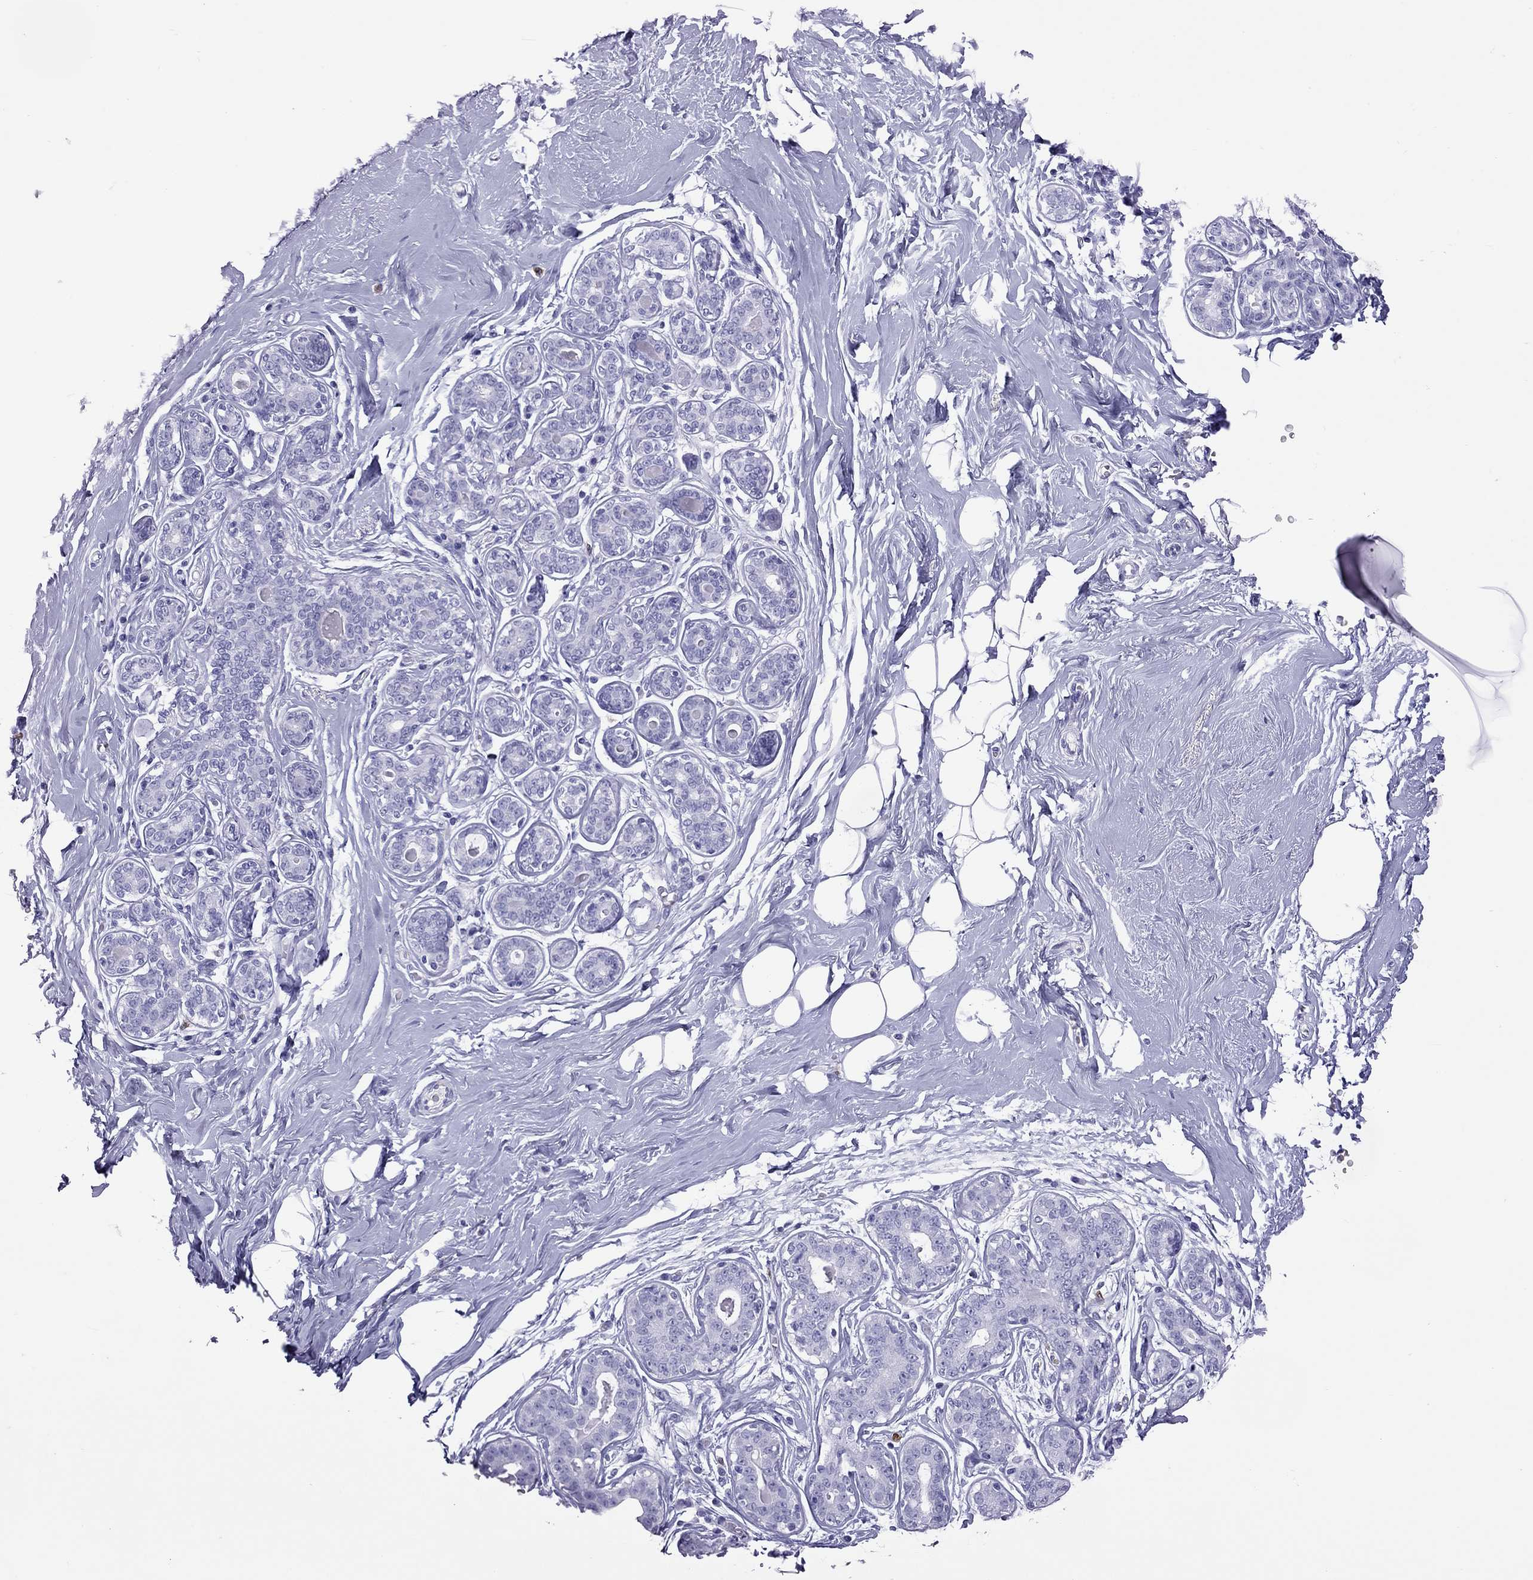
{"staining": {"intensity": "negative", "quantity": "none", "location": "none"}, "tissue": "breast", "cell_type": "Adipocytes", "image_type": "normal", "snomed": [{"axis": "morphology", "description": "Normal tissue, NOS"}, {"axis": "topography", "description": "Skin"}, {"axis": "topography", "description": "Breast"}], "caption": "An immunohistochemistry histopathology image of benign breast is shown. There is no staining in adipocytes of breast. (Stains: DAB IHC with hematoxylin counter stain, Microscopy: brightfield microscopy at high magnification).", "gene": "SLAMF1", "patient": {"sex": "female", "age": 43}}